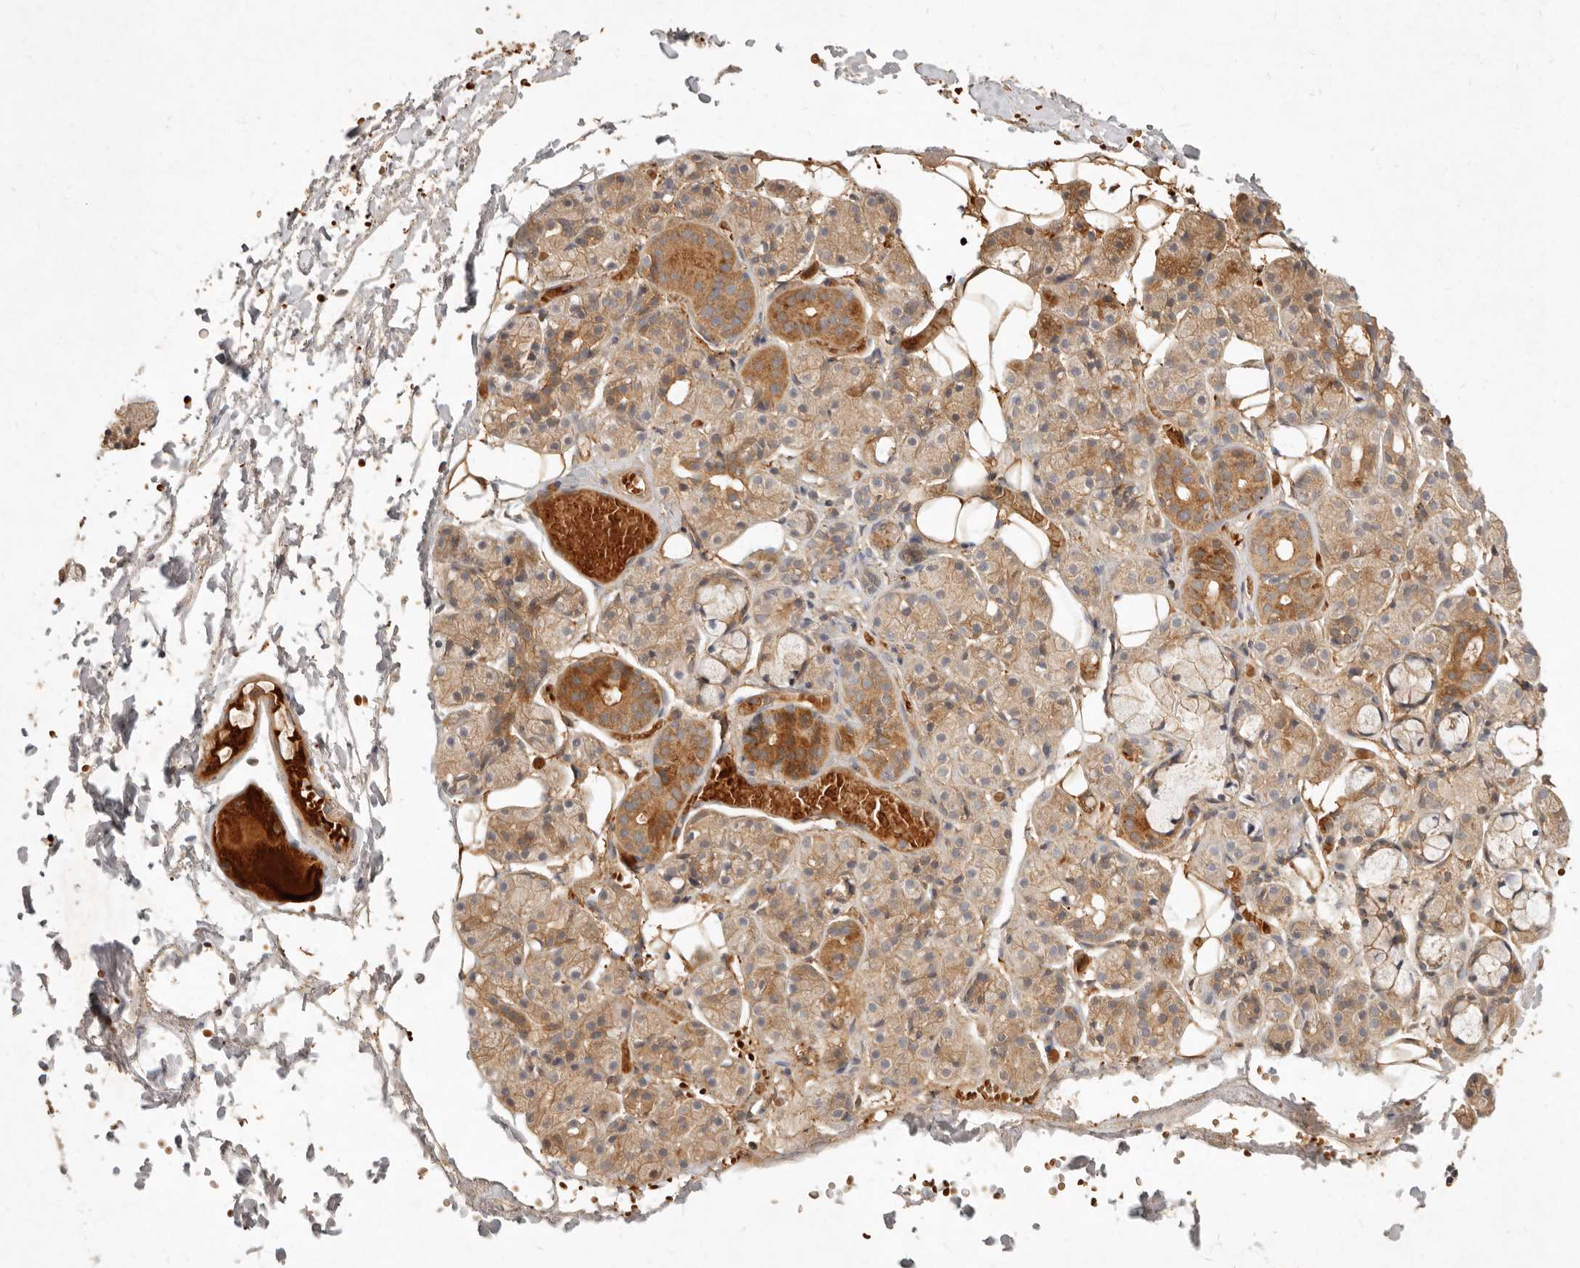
{"staining": {"intensity": "moderate", "quantity": "25%-75%", "location": "cytoplasmic/membranous"}, "tissue": "salivary gland", "cell_type": "Glandular cells", "image_type": "normal", "snomed": [{"axis": "morphology", "description": "Normal tissue, NOS"}, {"axis": "topography", "description": "Salivary gland"}], "caption": "Glandular cells demonstrate medium levels of moderate cytoplasmic/membranous expression in about 25%-75% of cells in normal salivary gland.", "gene": "FREM2", "patient": {"sex": "male", "age": 63}}